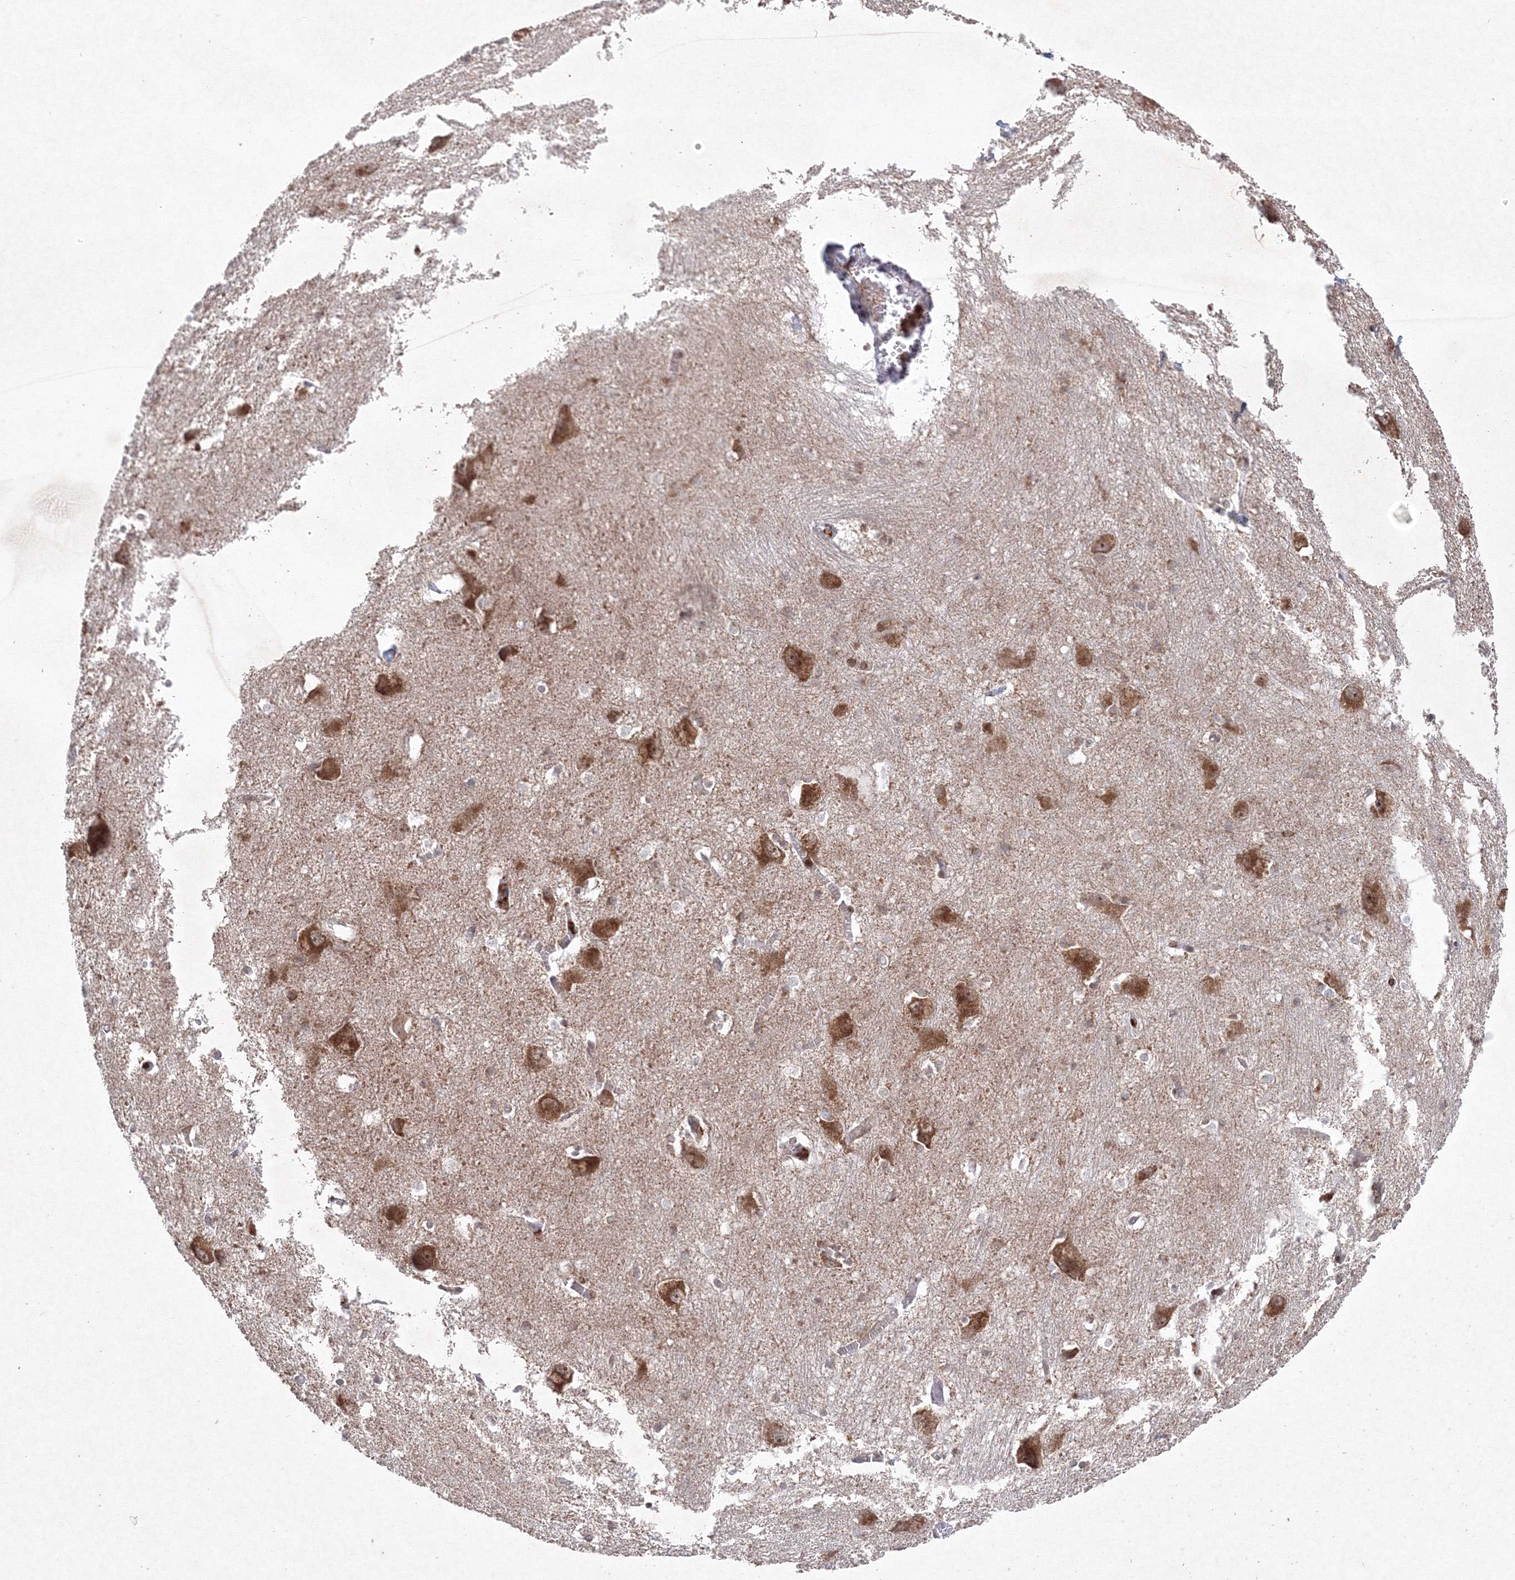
{"staining": {"intensity": "moderate", "quantity": "25%-75%", "location": "nuclear"}, "tissue": "caudate", "cell_type": "Glial cells", "image_type": "normal", "snomed": [{"axis": "morphology", "description": "Normal tissue, NOS"}, {"axis": "topography", "description": "Lateral ventricle wall"}], "caption": "A micrograph showing moderate nuclear expression in about 25%-75% of glial cells in benign caudate, as visualized by brown immunohistochemical staining.", "gene": "MKRN2", "patient": {"sex": "male", "age": 37}}